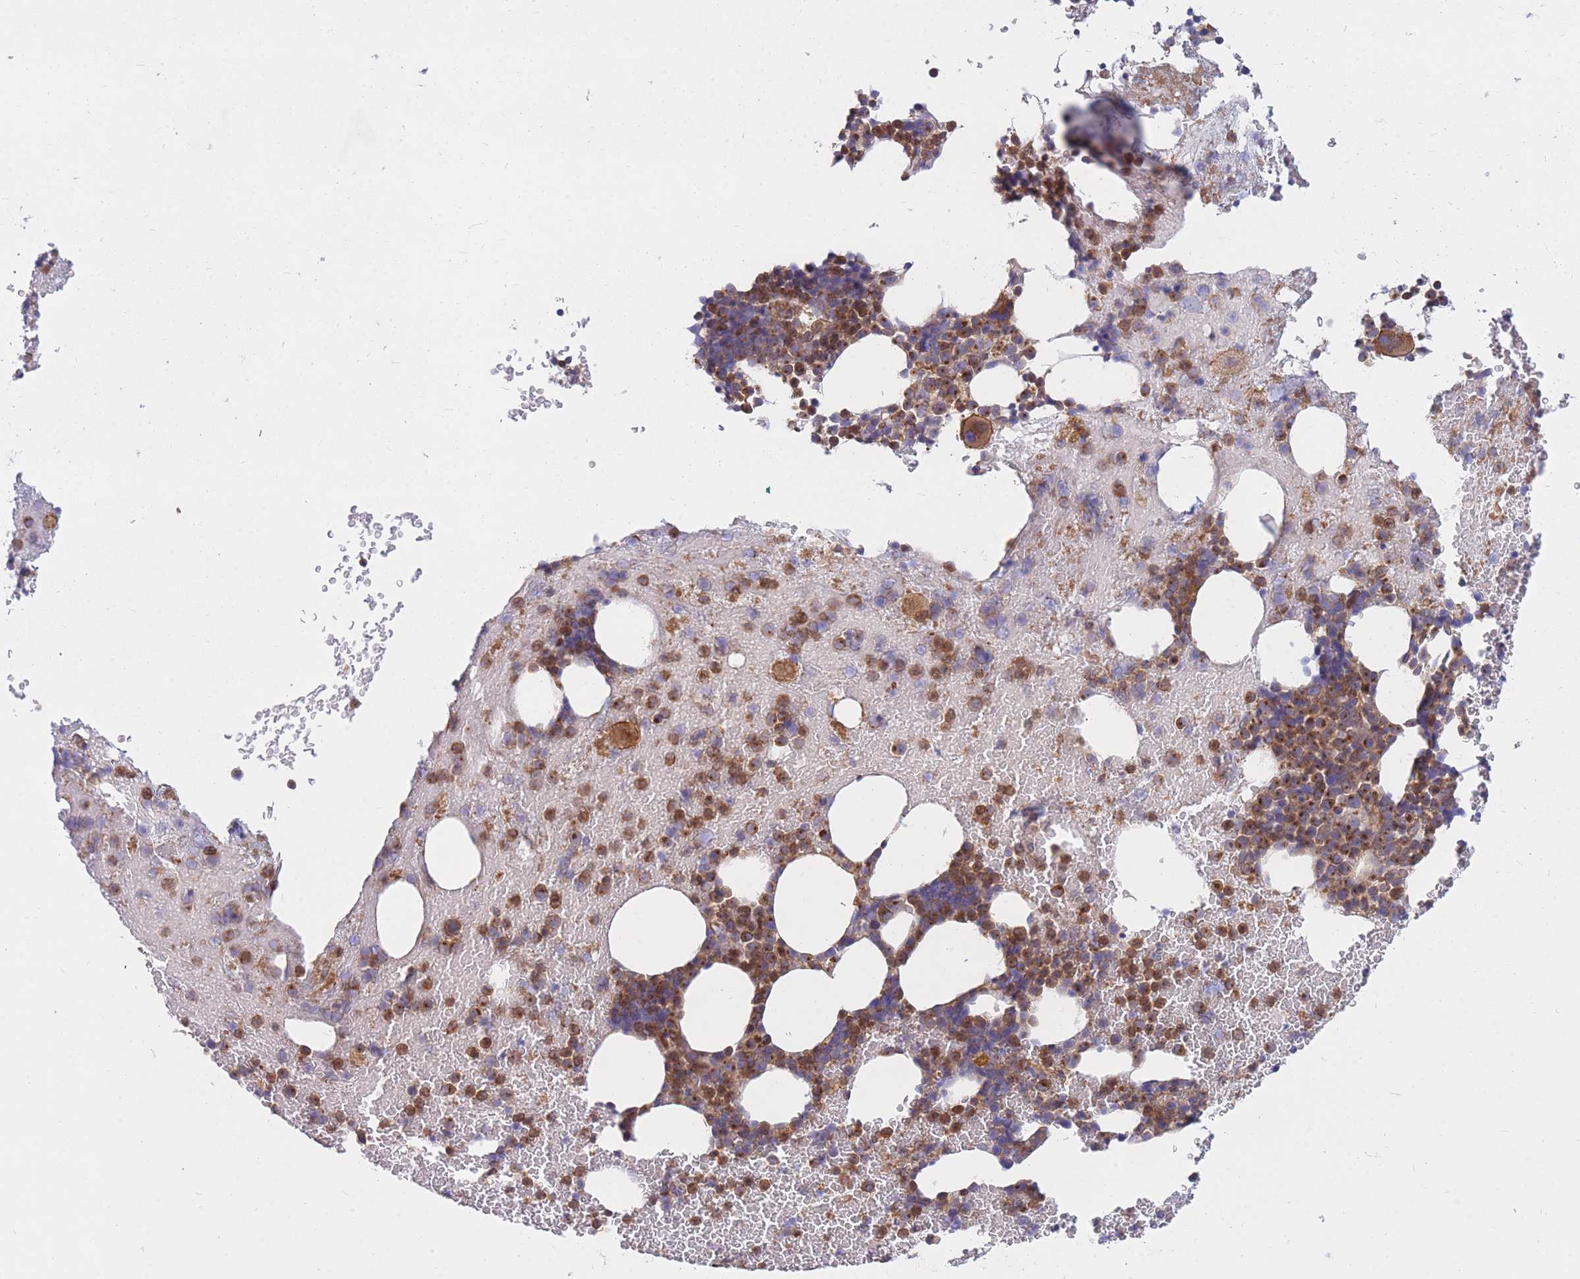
{"staining": {"intensity": "moderate", "quantity": "25%-75%", "location": "cytoplasmic/membranous"}, "tissue": "bone marrow", "cell_type": "Hematopoietic cells", "image_type": "normal", "snomed": [{"axis": "morphology", "description": "Normal tissue, NOS"}, {"axis": "topography", "description": "Bone marrow"}], "caption": "Protein expression analysis of unremarkable human bone marrow reveals moderate cytoplasmic/membranous staining in approximately 25%-75% of hematopoietic cells. The protein is stained brown, and the nuclei are stained in blue (DAB IHC with brightfield microscopy, high magnification).", "gene": "GGA1", "patient": {"sex": "male", "age": 26}}